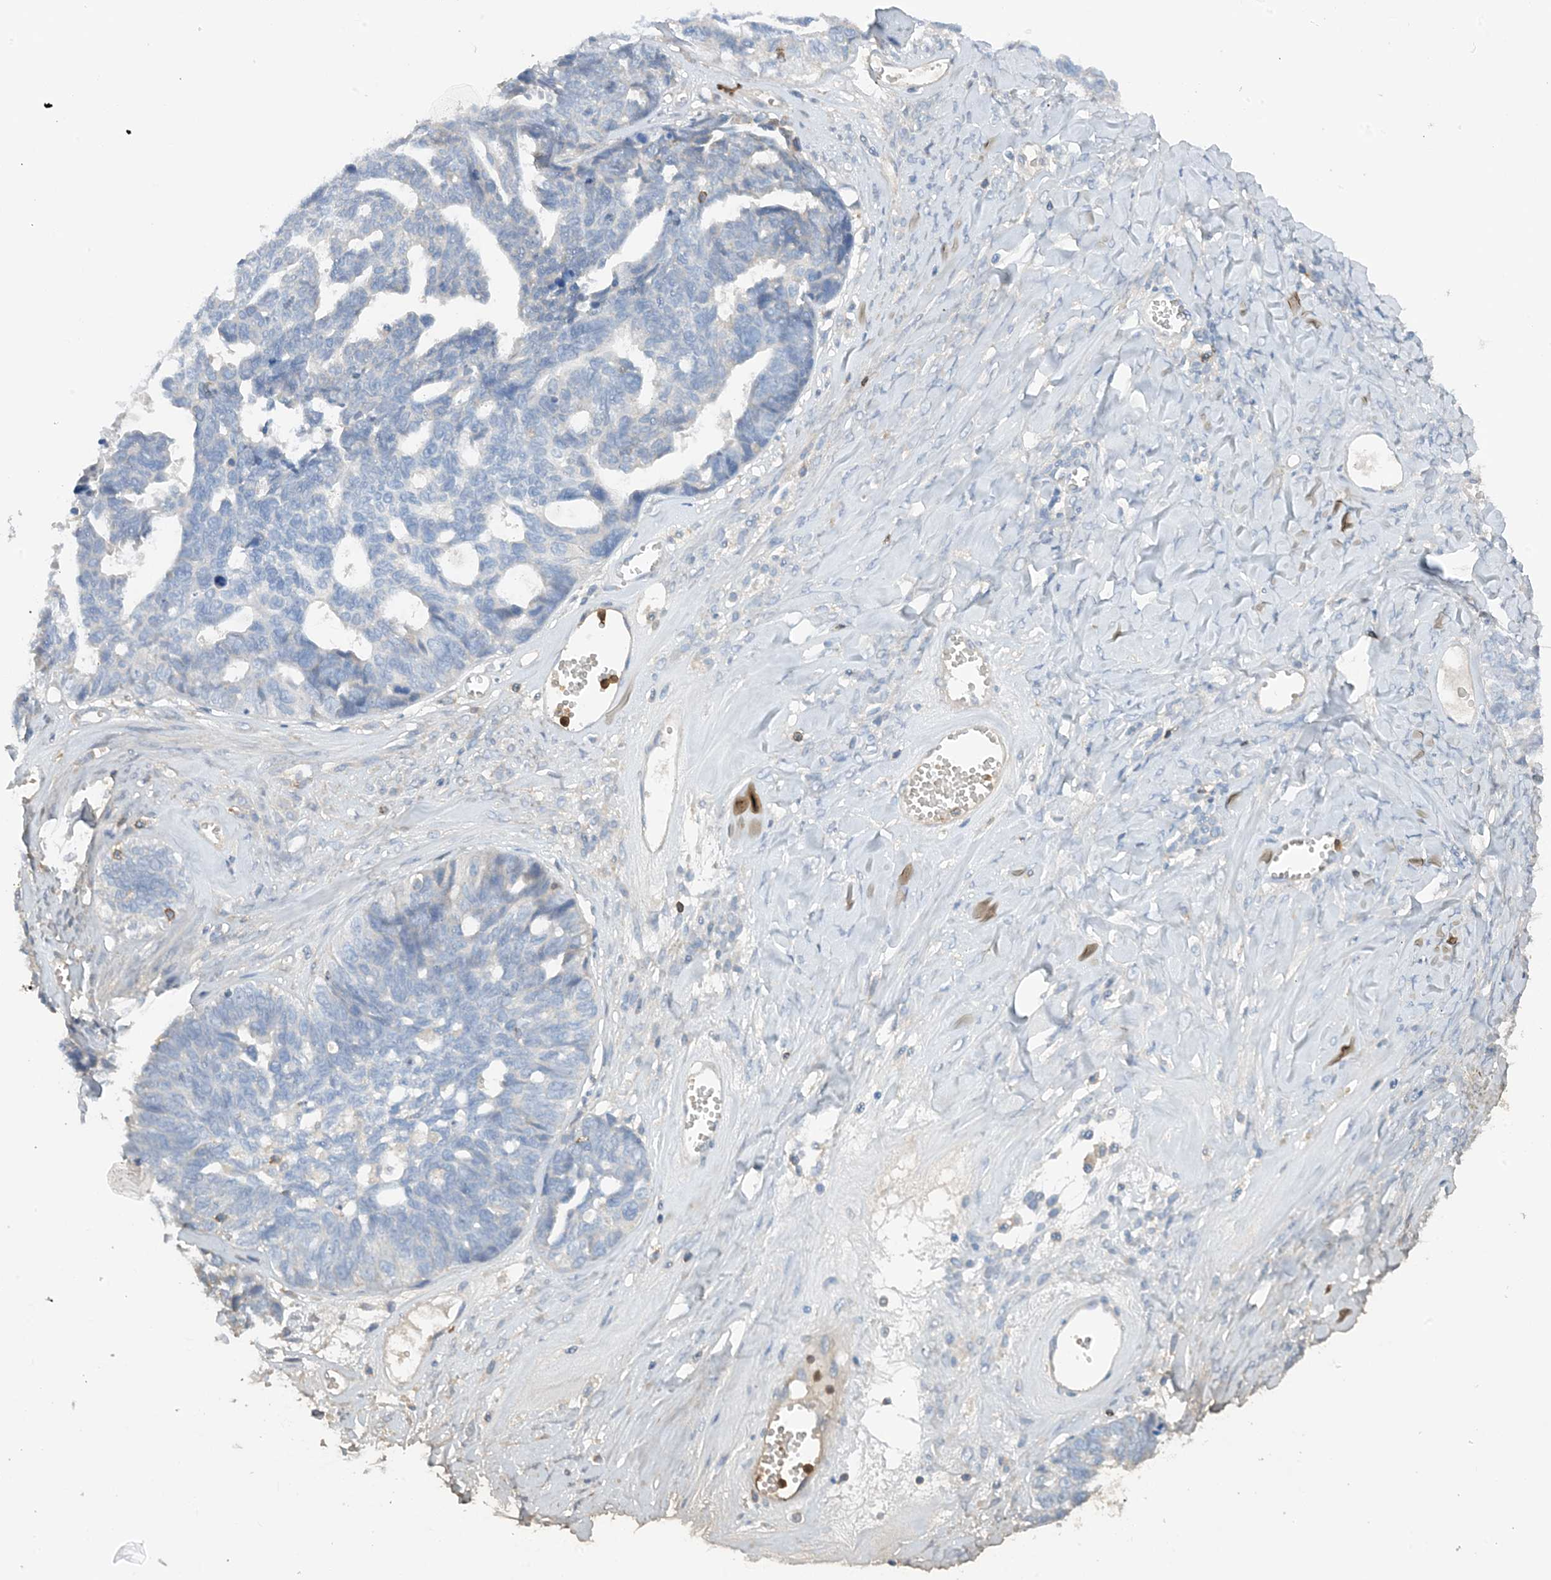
{"staining": {"intensity": "negative", "quantity": "none", "location": "none"}, "tissue": "ovarian cancer", "cell_type": "Tumor cells", "image_type": "cancer", "snomed": [{"axis": "morphology", "description": "Cystadenocarcinoma, serous, NOS"}, {"axis": "topography", "description": "Ovary"}], "caption": "Immunohistochemical staining of human serous cystadenocarcinoma (ovarian) displays no significant staining in tumor cells.", "gene": "PHACTR2", "patient": {"sex": "female", "age": 79}}